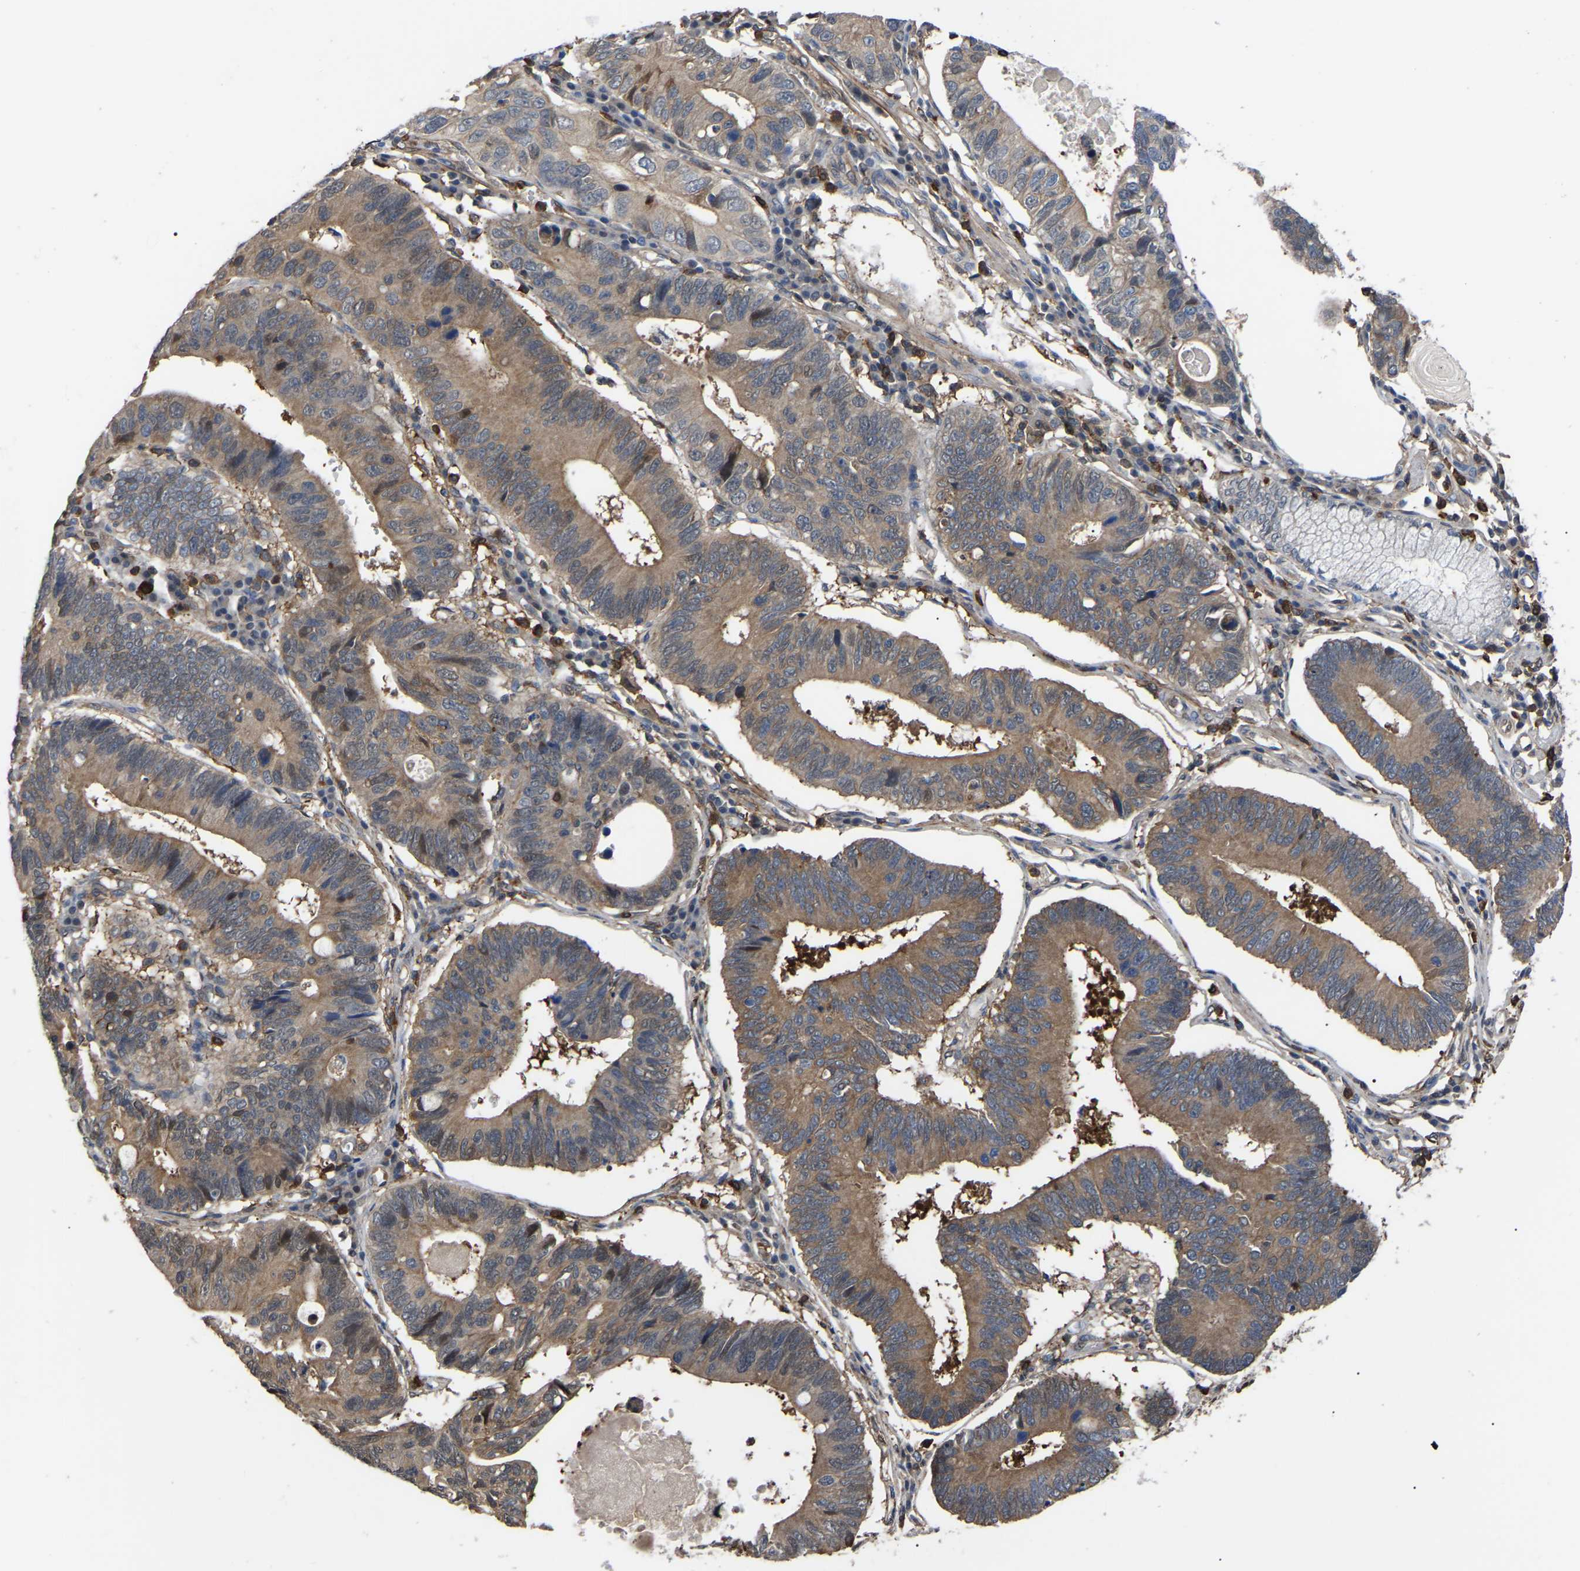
{"staining": {"intensity": "moderate", "quantity": ">75%", "location": "cytoplasmic/membranous"}, "tissue": "stomach cancer", "cell_type": "Tumor cells", "image_type": "cancer", "snomed": [{"axis": "morphology", "description": "Adenocarcinoma, NOS"}, {"axis": "topography", "description": "Stomach"}], "caption": "Tumor cells exhibit medium levels of moderate cytoplasmic/membranous expression in about >75% of cells in human stomach cancer.", "gene": "CIT", "patient": {"sex": "male", "age": 59}}